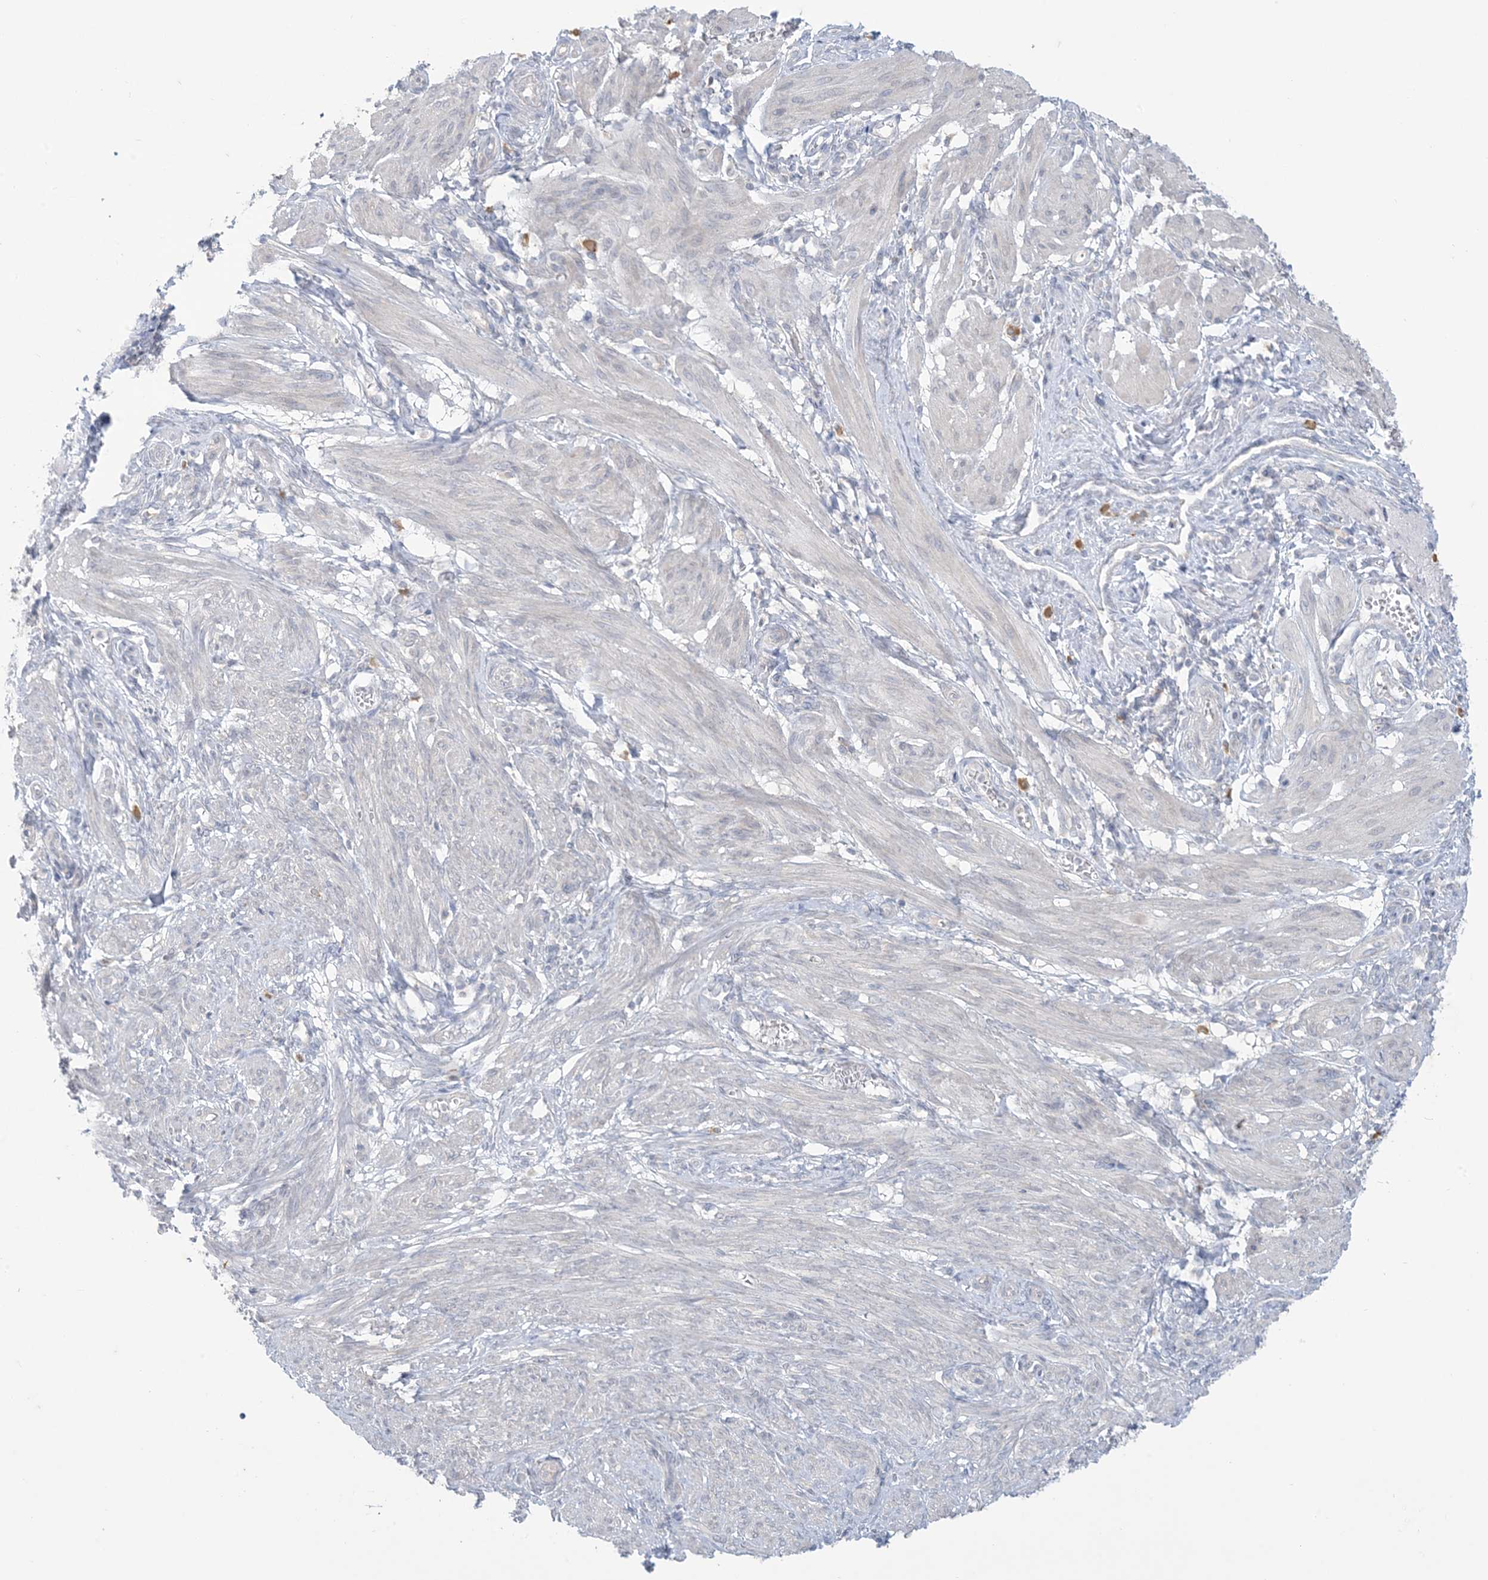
{"staining": {"intensity": "negative", "quantity": "none", "location": "none"}, "tissue": "smooth muscle", "cell_type": "Smooth muscle cells", "image_type": "normal", "snomed": [{"axis": "morphology", "description": "Normal tissue, NOS"}, {"axis": "topography", "description": "Smooth muscle"}], "caption": "High power microscopy image of an immunohistochemistry photomicrograph of unremarkable smooth muscle, revealing no significant staining in smooth muscle cells.", "gene": "KIF3A", "patient": {"sex": "female", "age": 39}}